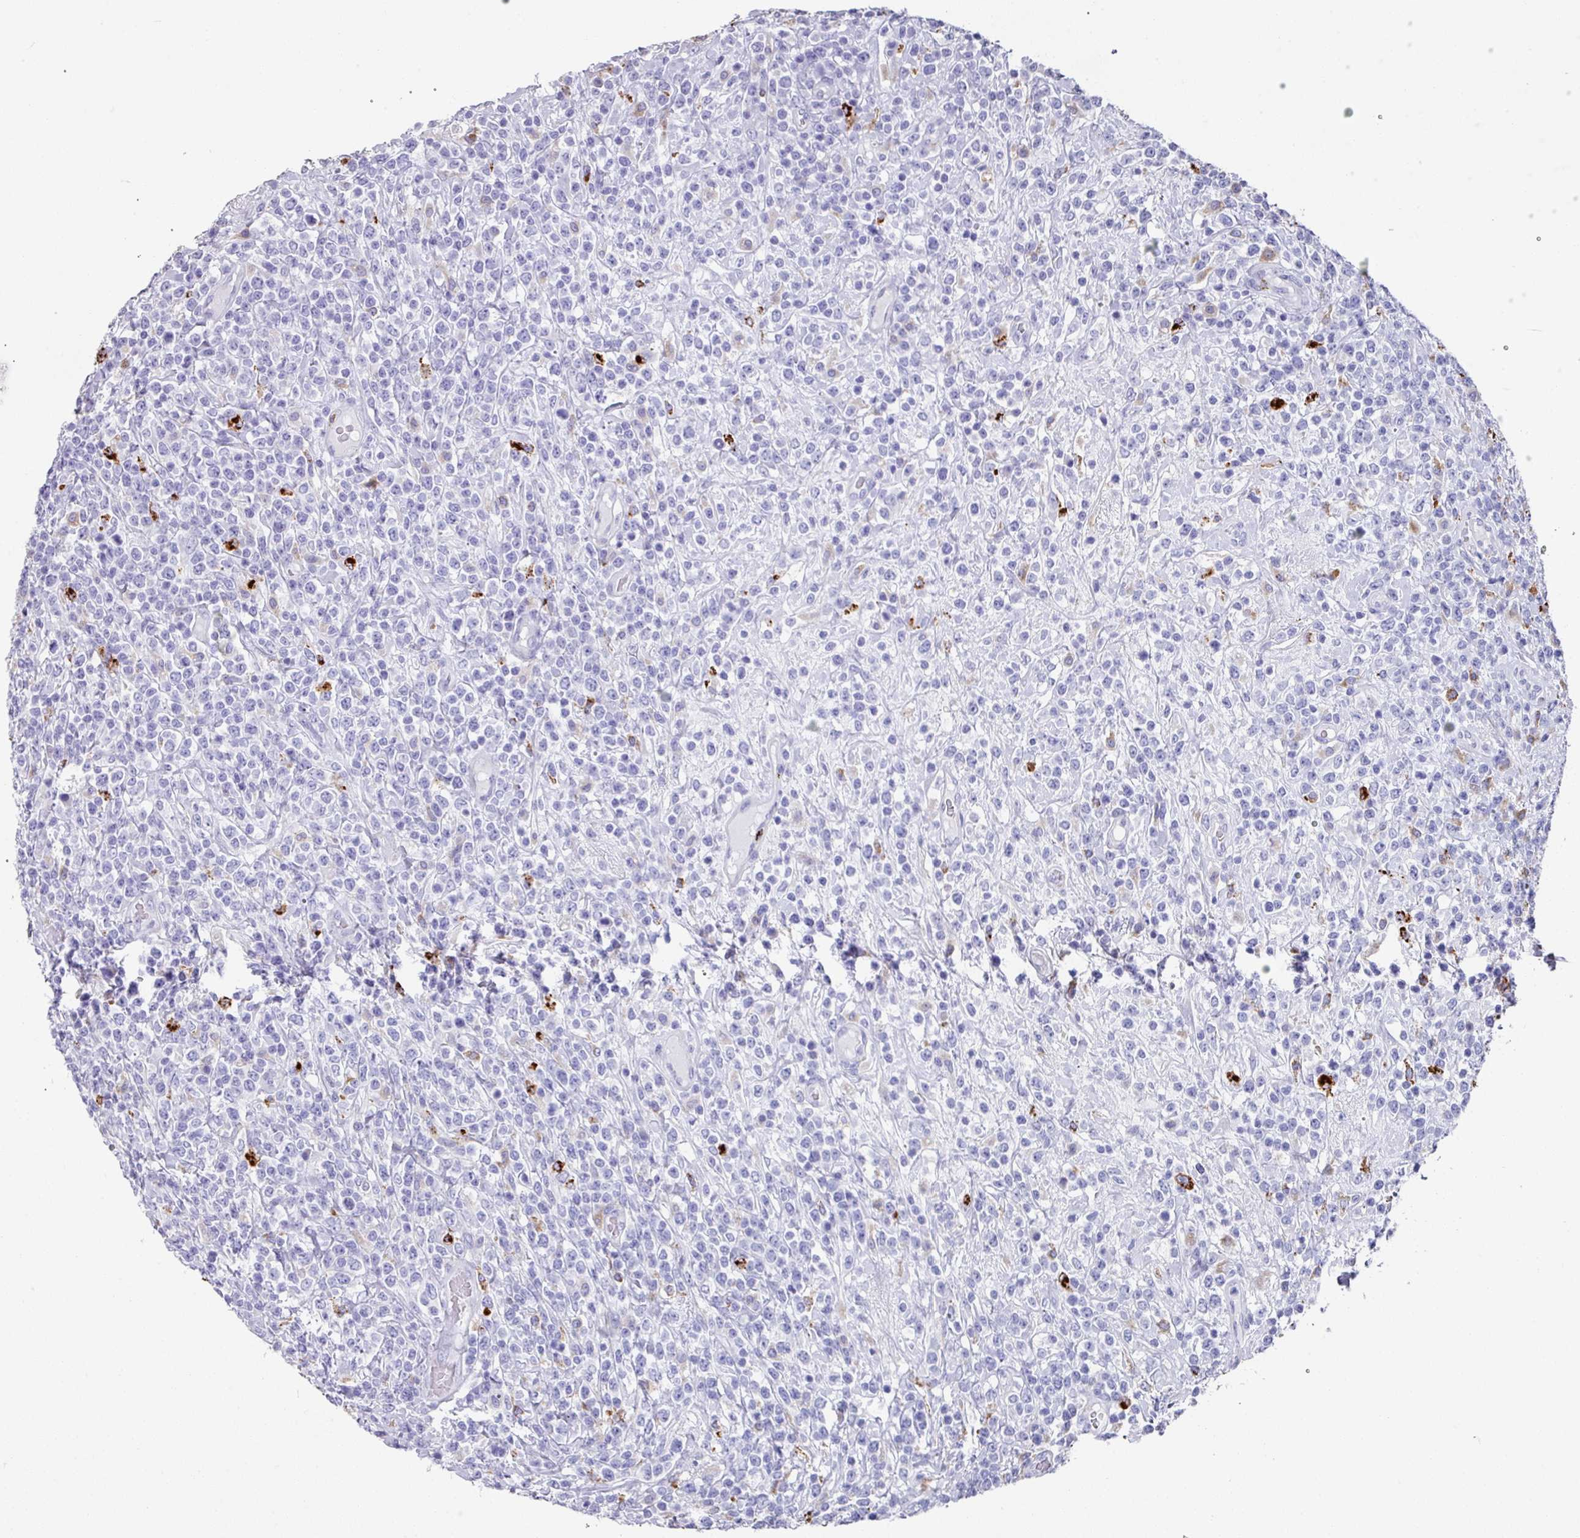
{"staining": {"intensity": "negative", "quantity": "none", "location": "none"}, "tissue": "lymphoma", "cell_type": "Tumor cells", "image_type": "cancer", "snomed": [{"axis": "morphology", "description": "Malignant lymphoma, non-Hodgkin's type, High grade"}, {"axis": "topography", "description": "Colon"}], "caption": "This is an immunohistochemistry histopathology image of human high-grade malignant lymphoma, non-Hodgkin's type. There is no expression in tumor cells.", "gene": "CPVL", "patient": {"sex": "female", "age": 53}}